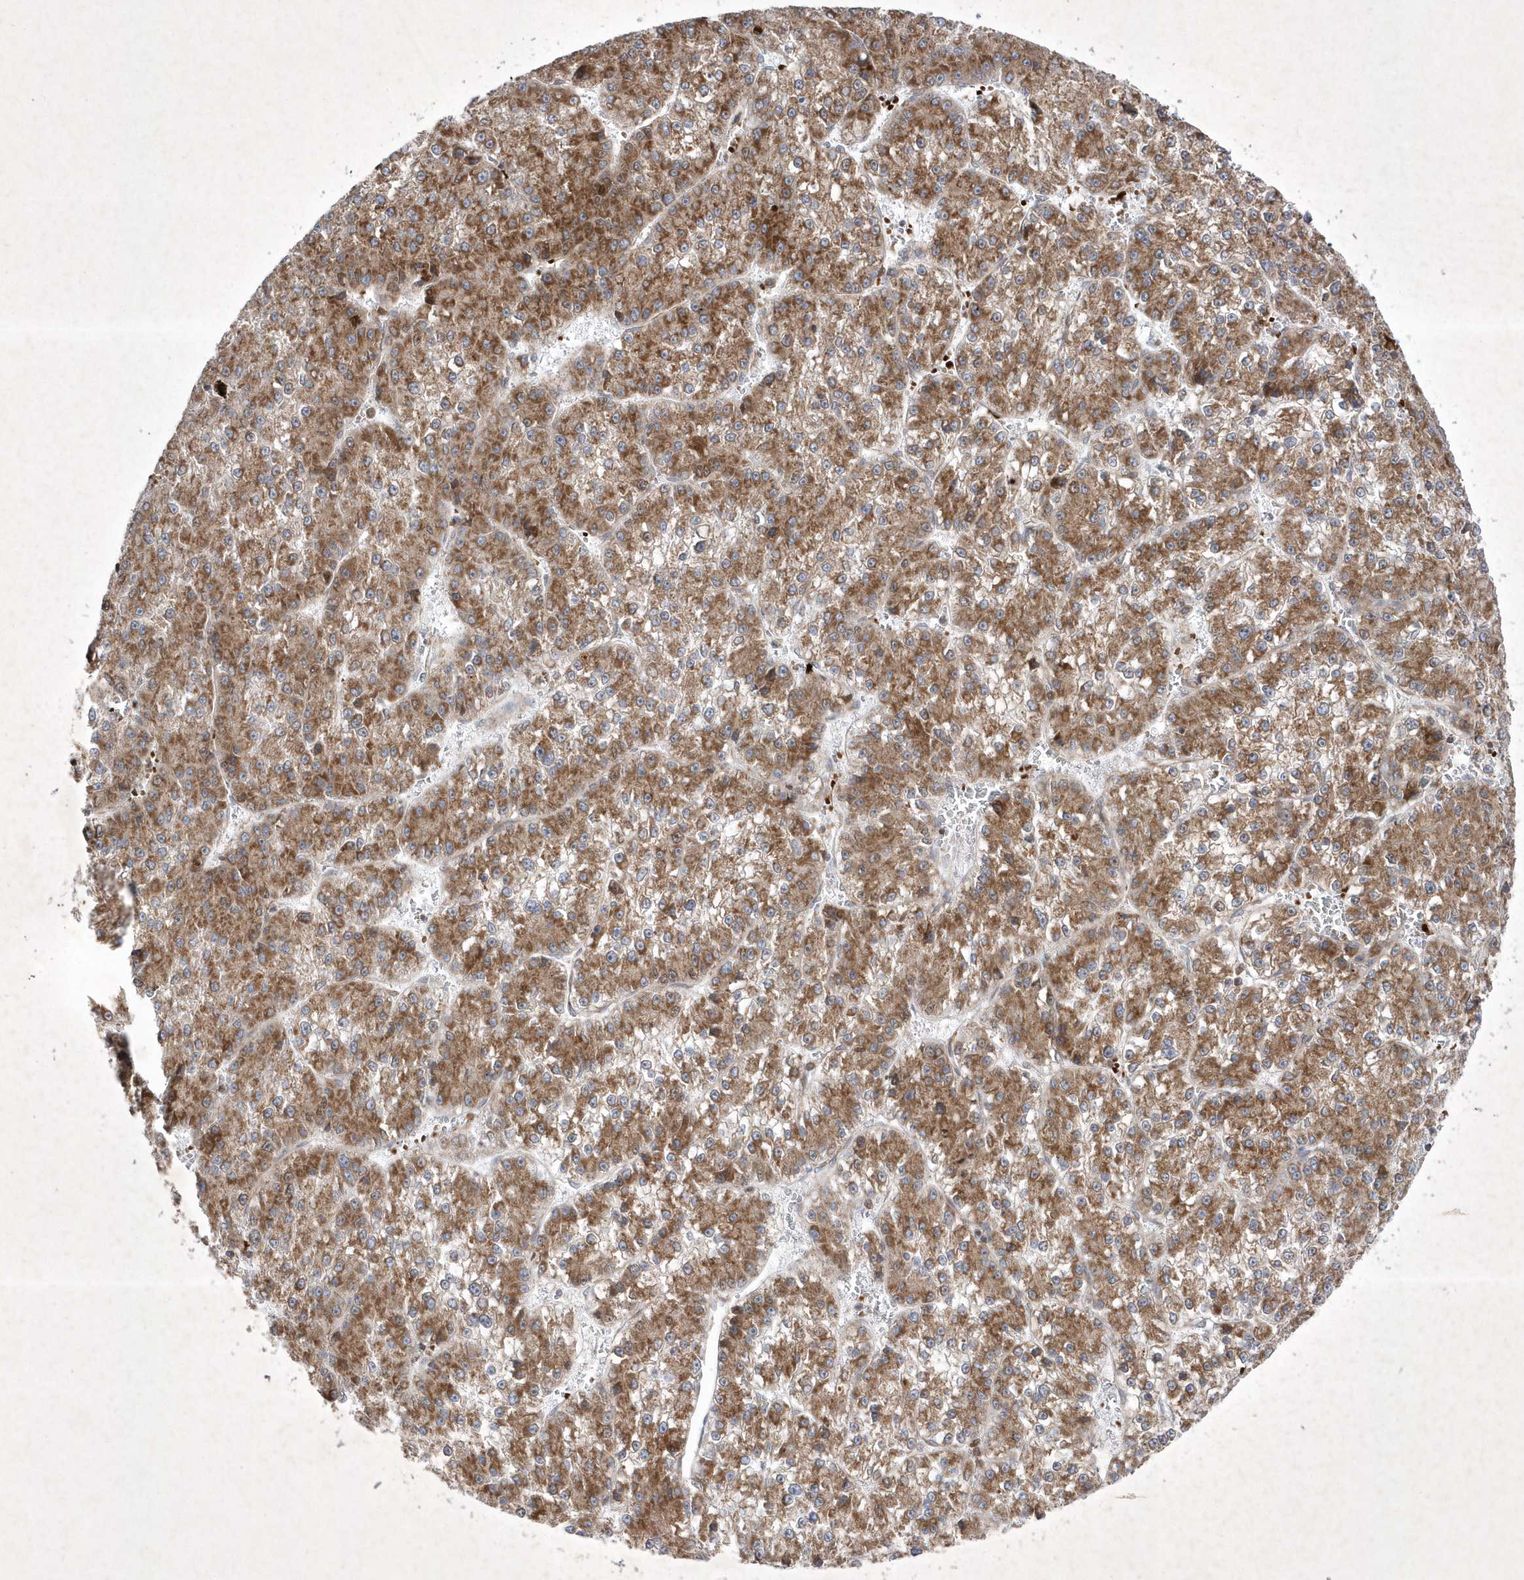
{"staining": {"intensity": "strong", "quantity": ">75%", "location": "cytoplasmic/membranous"}, "tissue": "liver cancer", "cell_type": "Tumor cells", "image_type": "cancer", "snomed": [{"axis": "morphology", "description": "Carcinoma, Hepatocellular, NOS"}, {"axis": "topography", "description": "Liver"}], "caption": "Protein expression analysis of human hepatocellular carcinoma (liver) reveals strong cytoplasmic/membranous expression in approximately >75% of tumor cells.", "gene": "OPA1", "patient": {"sex": "female", "age": 73}}